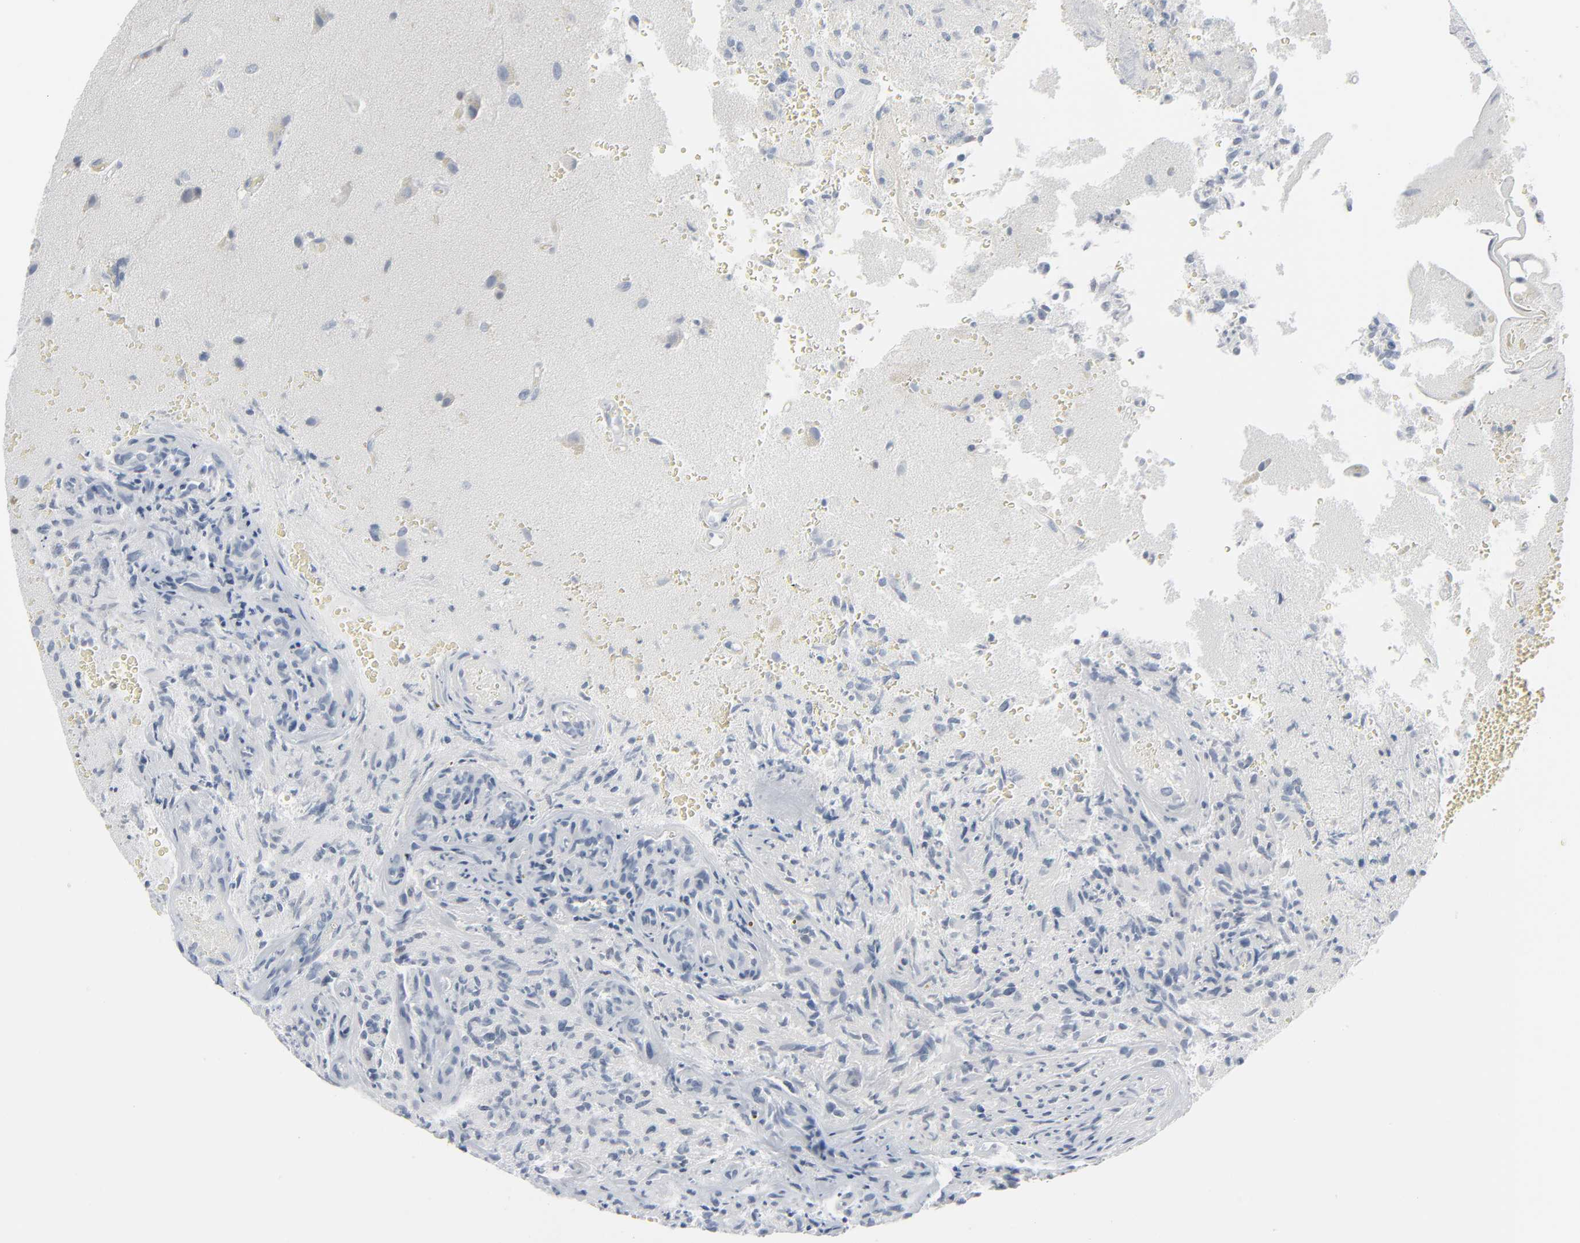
{"staining": {"intensity": "weak", "quantity": "<25%", "location": "nuclear"}, "tissue": "glioma", "cell_type": "Tumor cells", "image_type": "cancer", "snomed": [{"axis": "morphology", "description": "Normal tissue, NOS"}, {"axis": "morphology", "description": "Glioma, malignant, High grade"}, {"axis": "topography", "description": "Cerebral cortex"}], "caption": "A high-resolution photomicrograph shows immunohistochemistry (IHC) staining of high-grade glioma (malignant), which demonstrates no significant staining in tumor cells.", "gene": "MITF", "patient": {"sex": "male", "age": 75}}